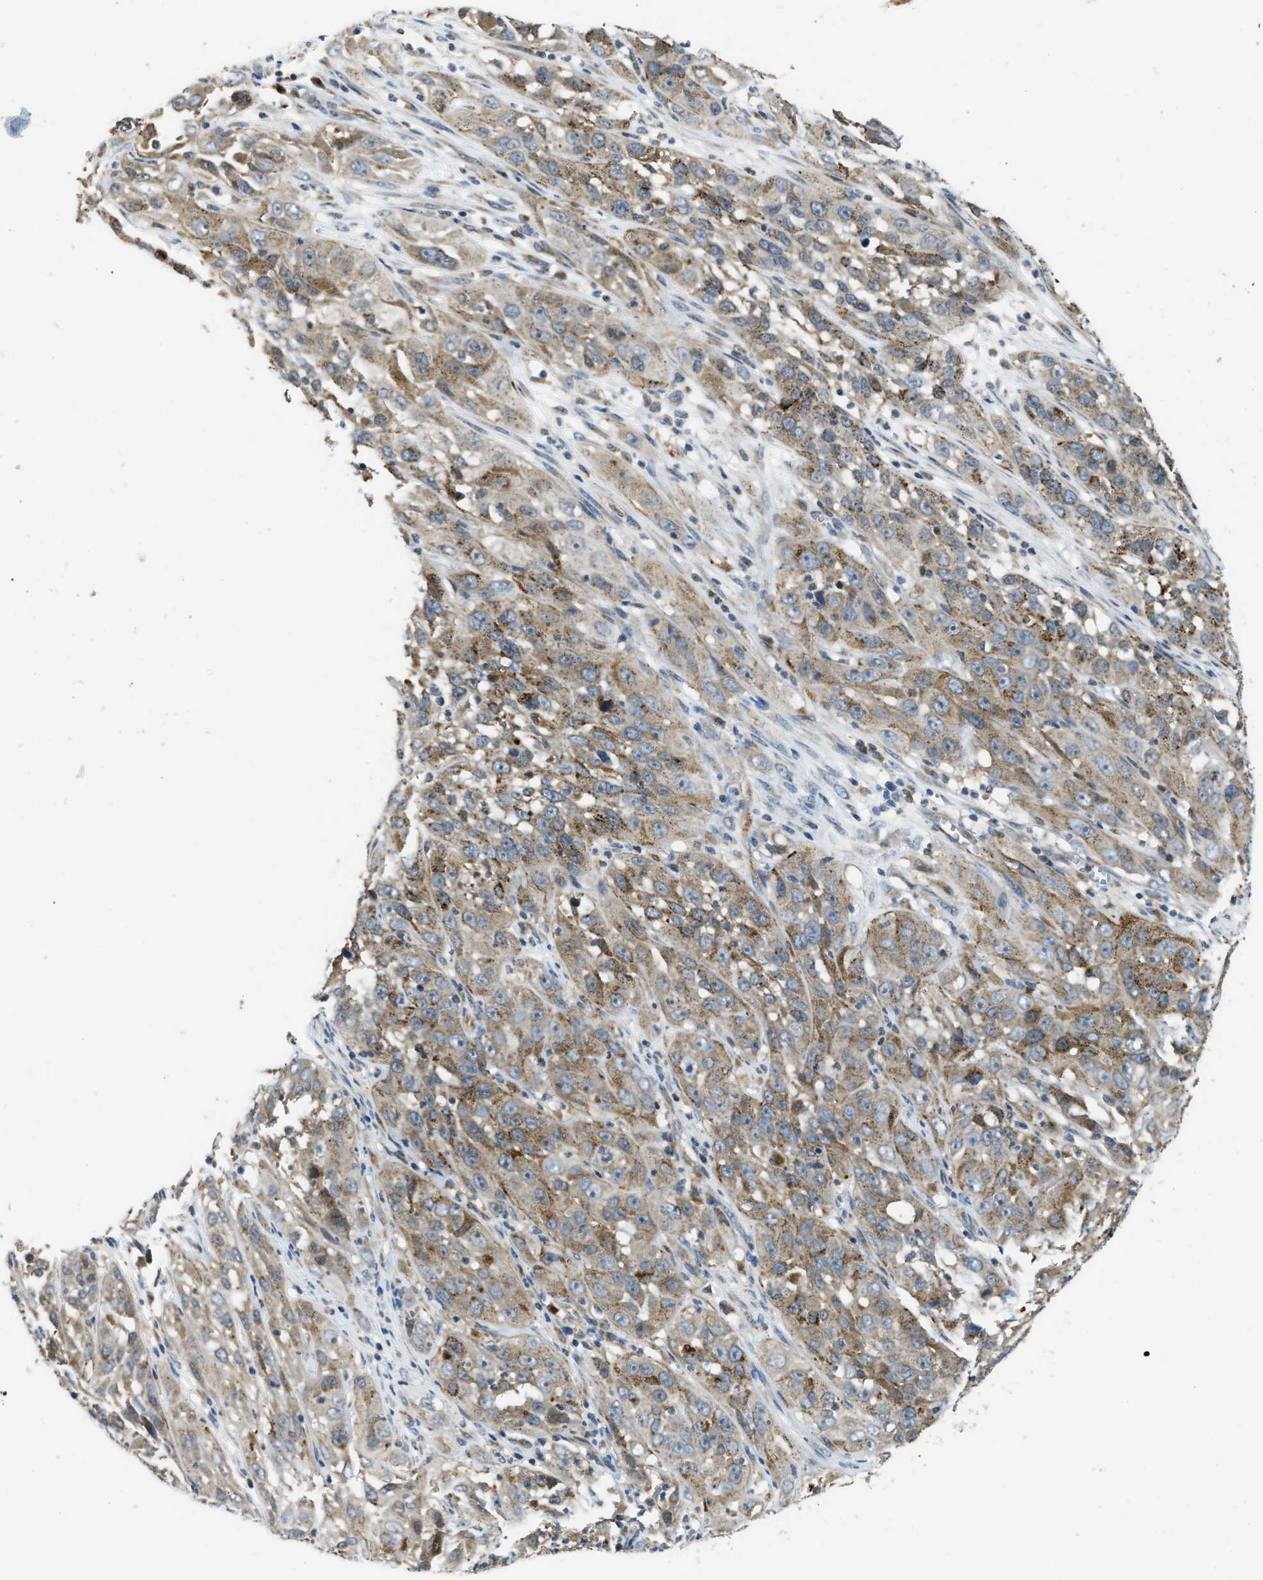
{"staining": {"intensity": "moderate", "quantity": ">75%", "location": "cytoplasmic/membranous"}, "tissue": "cervical cancer", "cell_type": "Tumor cells", "image_type": "cancer", "snomed": [{"axis": "morphology", "description": "Squamous cell carcinoma, NOS"}, {"axis": "topography", "description": "Cervix"}], "caption": "This is a micrograph of immunohistochemistry (IHC) staining of cervical cancer, which shows moderate expression in the cytoplasmic/membranous of tumor cells.", "gene": "STARD3NL", "patient": {"sex": "female", "age": 32}}